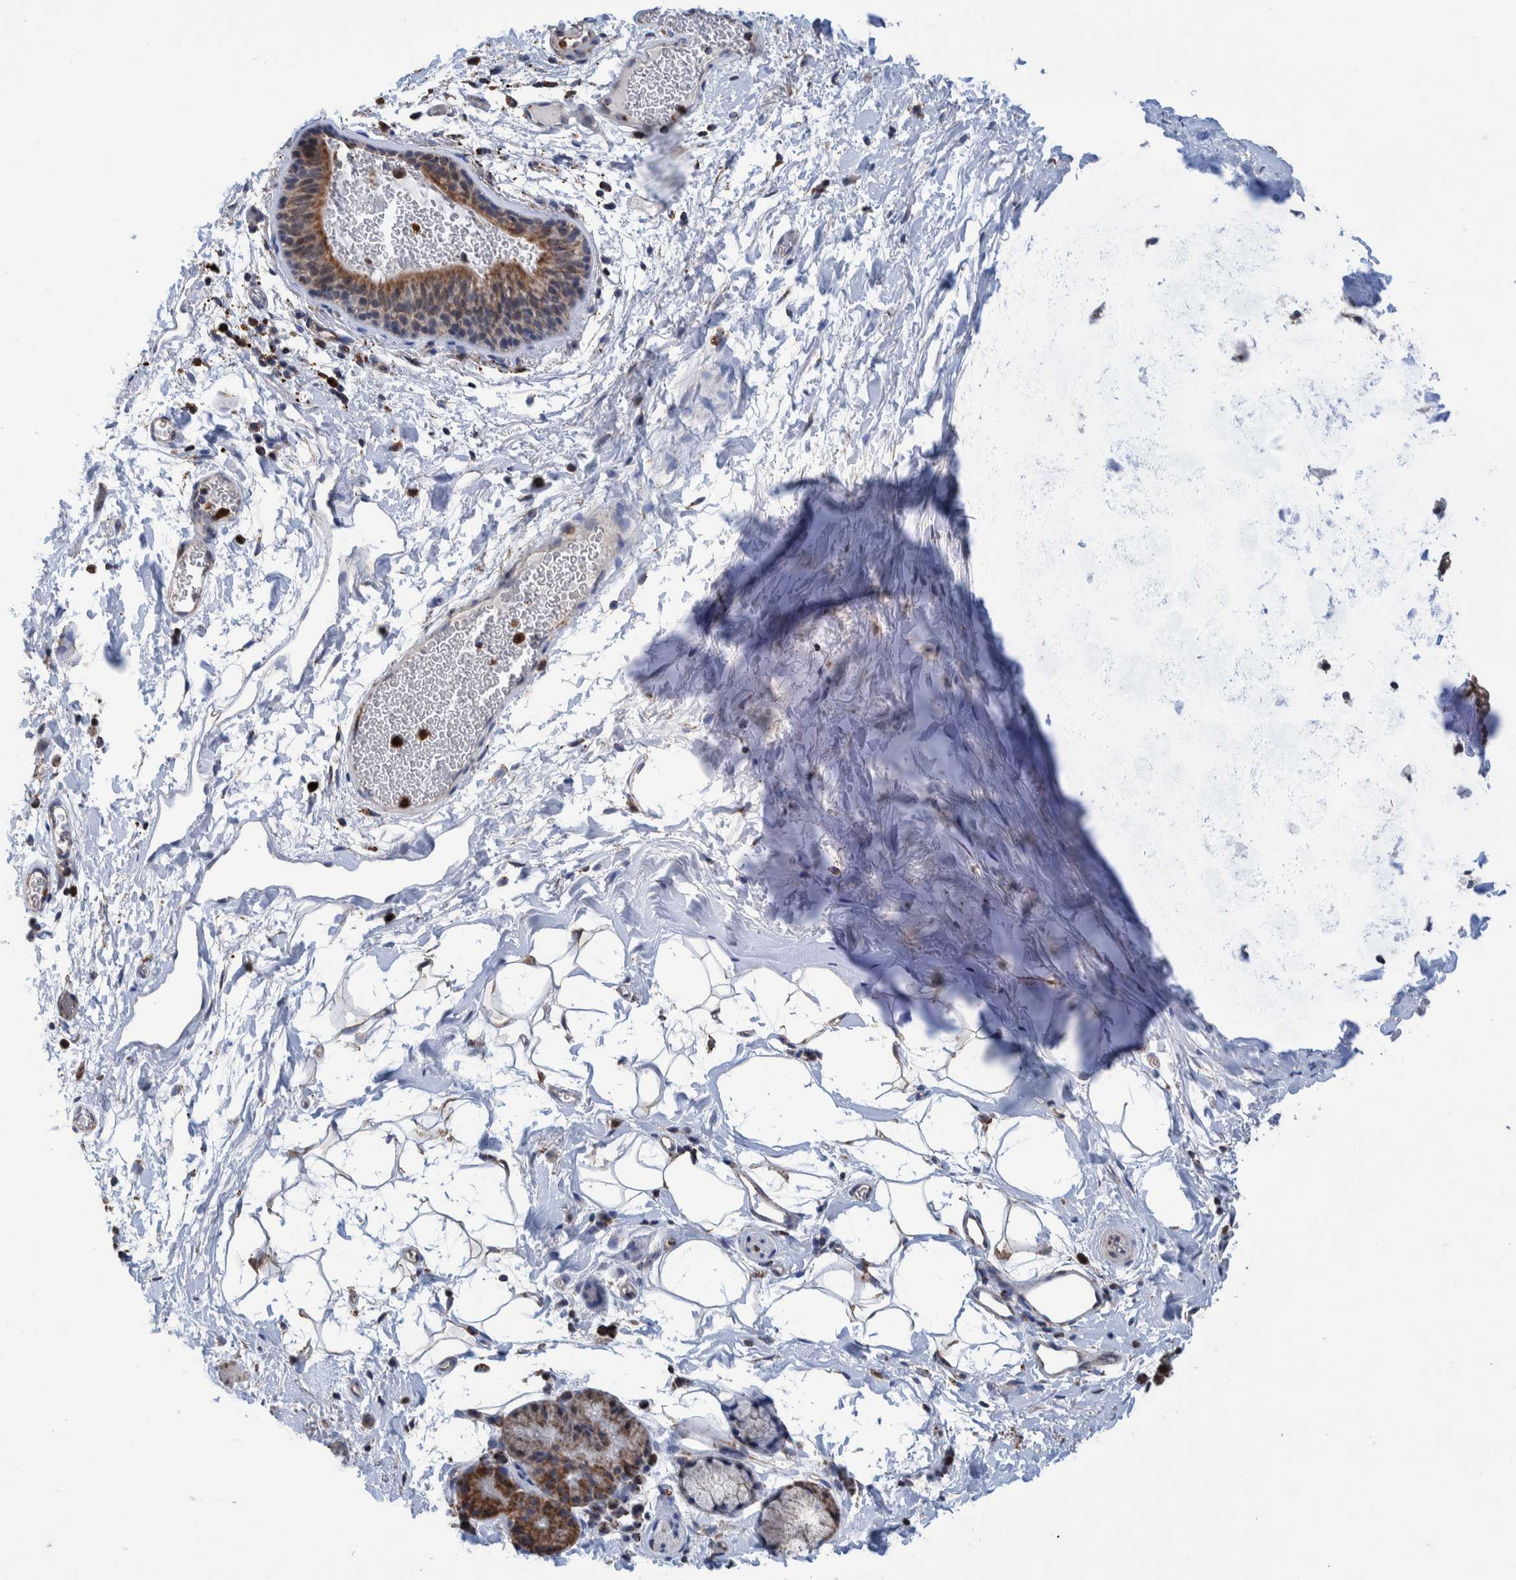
{"staining": {"intensity": "moderate", "quantity": ">75%", "location": "cytoplasmic/membranous"}, "tissue": "bronchus", "cell_type": "Respiratory epithelial cells", "image_type": "normal", "snomed": [{"axis": "morphology", "description": "Normal tissue, NOS"}, {"axis": "topography", "description": "Cartilage tissue"}, {"axis": "topography", "description": "Bronchus"}], "caption": "A brown stain shows moderate cytoplasmic/membranous staining of a protein in respiratory epithelial cells of normal human bronchus.", "gene": "DECR1", "patient": {"sex": "female", "age": 53}}